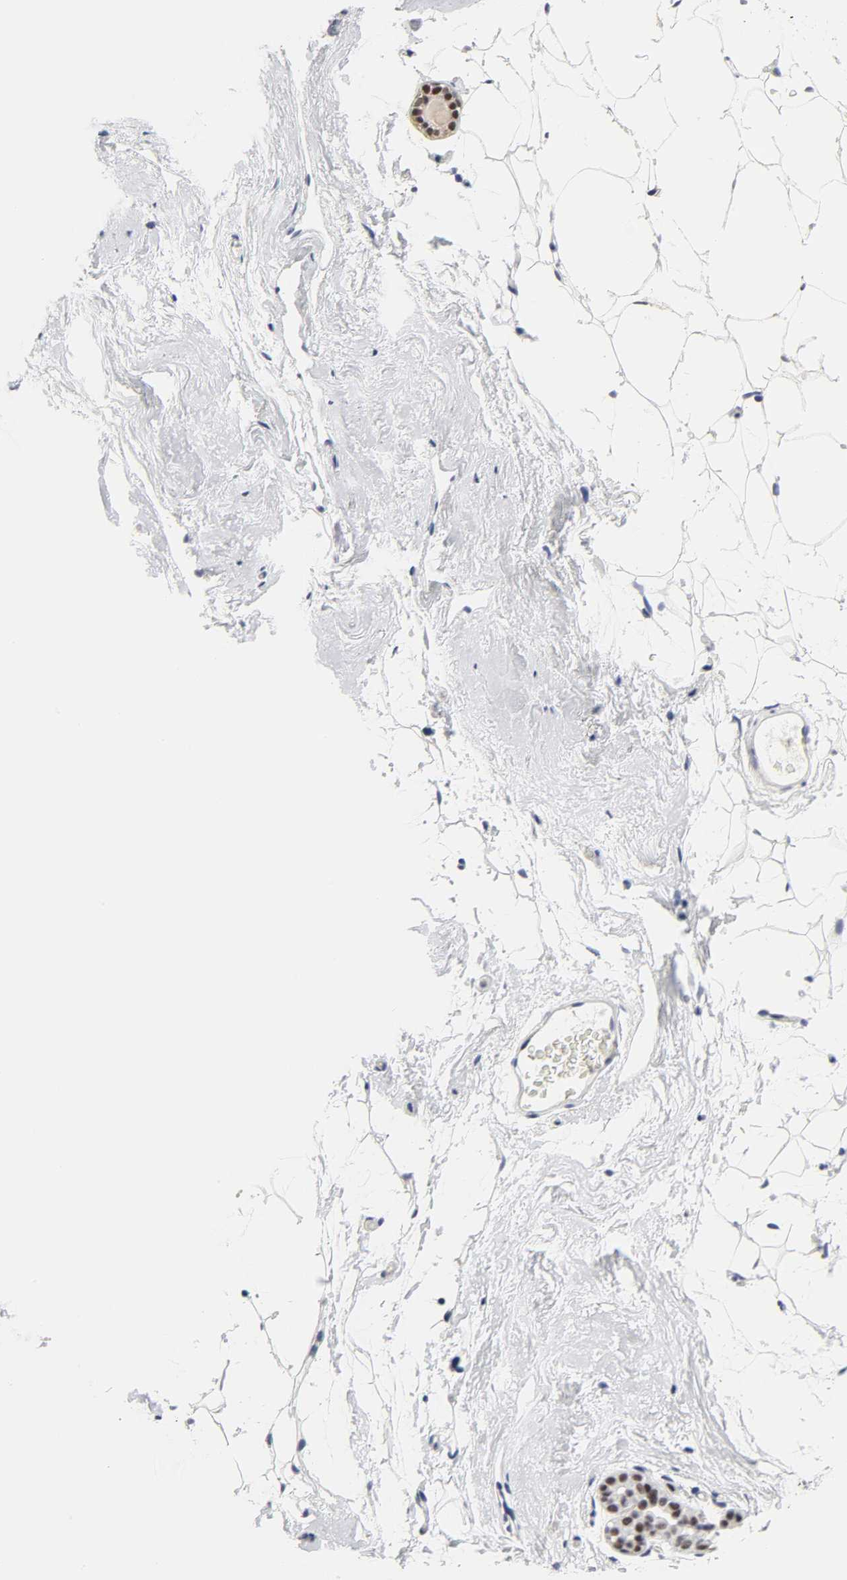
{"staining": {"intensity": "negative", "quantity": "none", "location": "none"}, "tissue": "breast", "cell_type": "Adipocytes", "image_type": "normal", "snomed": [{"axis": "morphology", "description": "Normal tissue, NOS"}, {"axis": "topography", "description": "Breast"}], "caption": "Immunohistochemistry of normal human breast exhibits no staining in adipocytes.", "gene": "GRHL2", "patient": {"sex": "female", "age": 75}}